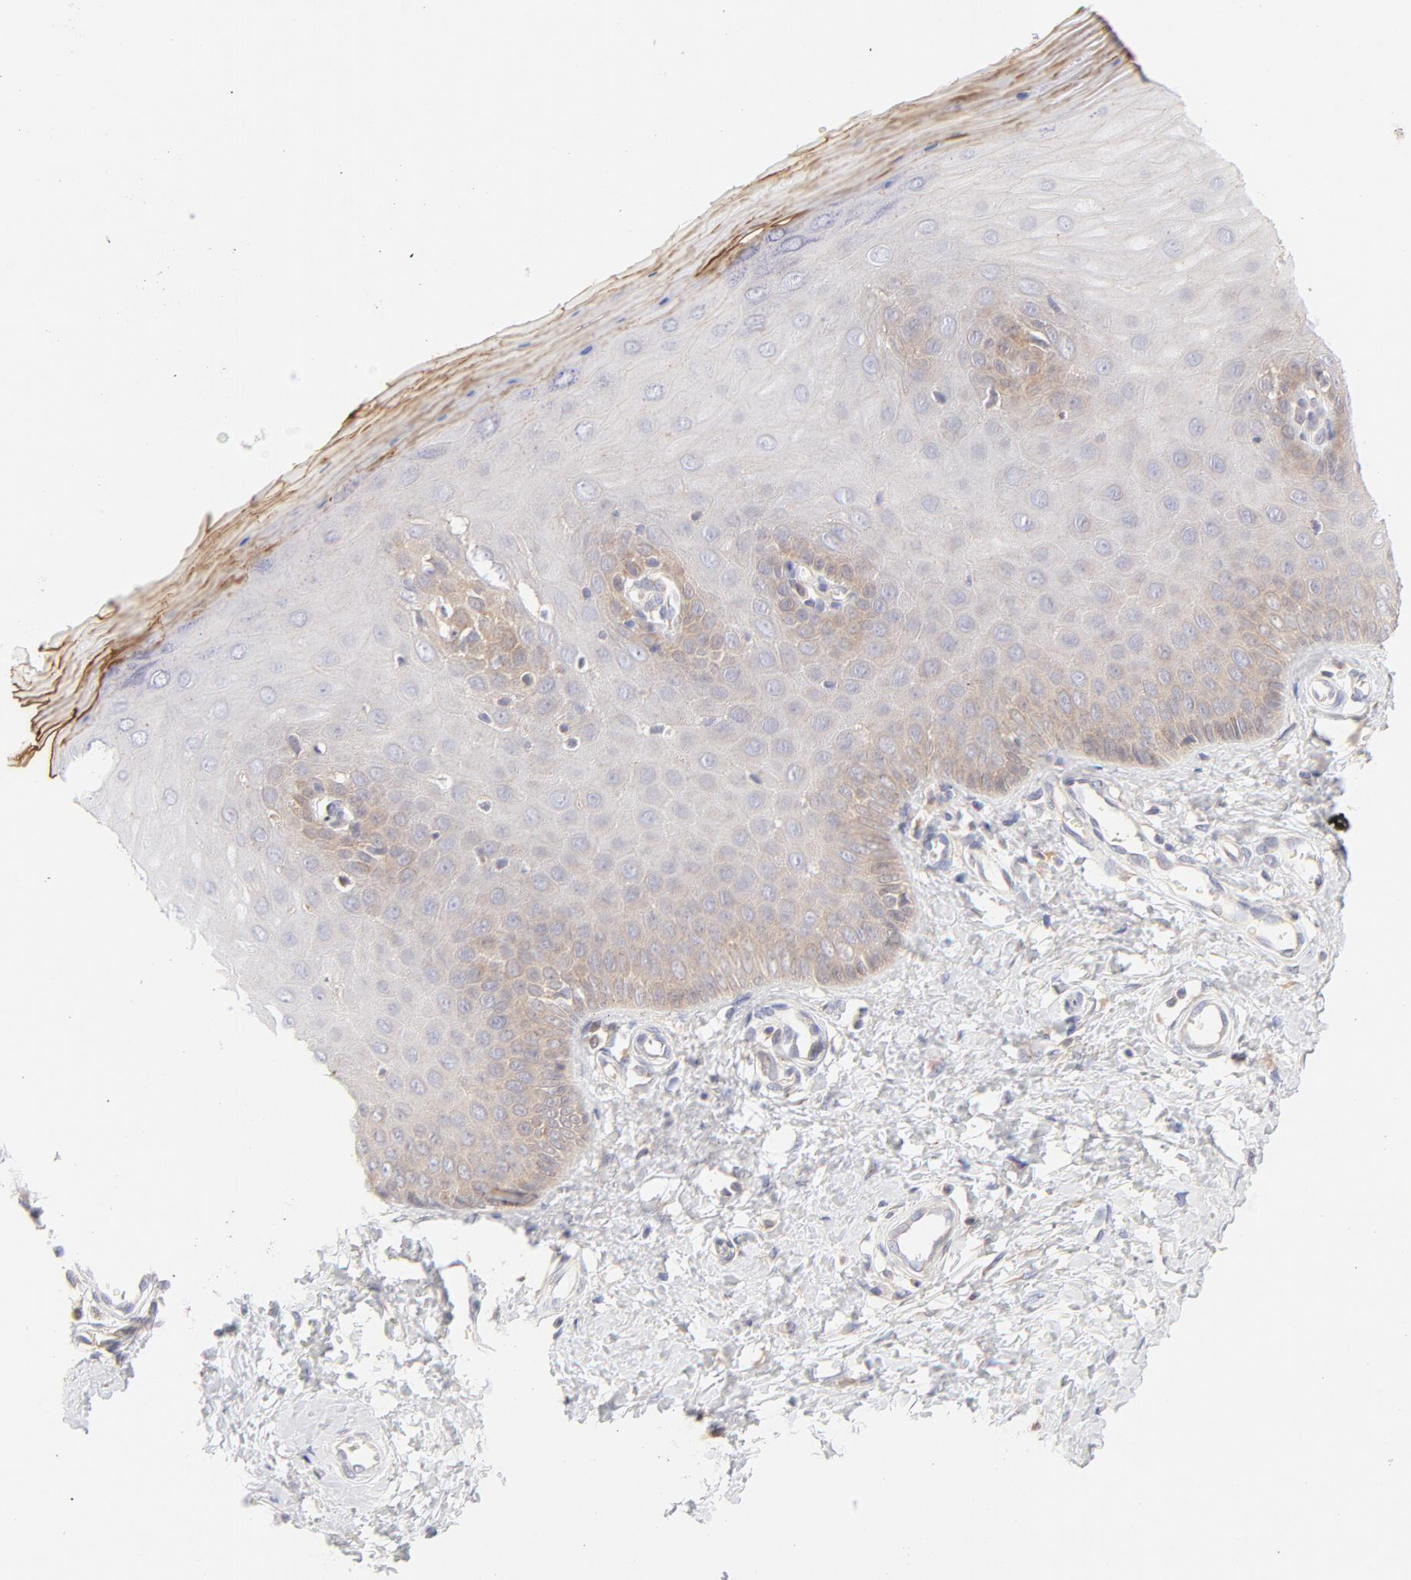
{"staining": {"intensity": "strong", "quantity": ">75%", "location": "cytoplasmic/membranous"}, "tissue": "cervix", "cell_type": "Glandular cells", "image_type": "normal", "snomed": [{"axis": "morphology", "description": "Normal tissue, NOS"}, {"axis": "topography", "description": "Cervix"}], "caption": "Immunohistochemistry image of normal human cervix stained for a protein (brown), which demonstrates high levels of strong cytoplasmic/membranous staining in about >75% of glandular cells.", "gene": "RPS6KA1", "patient": {"sex": "female", "age": 55}}